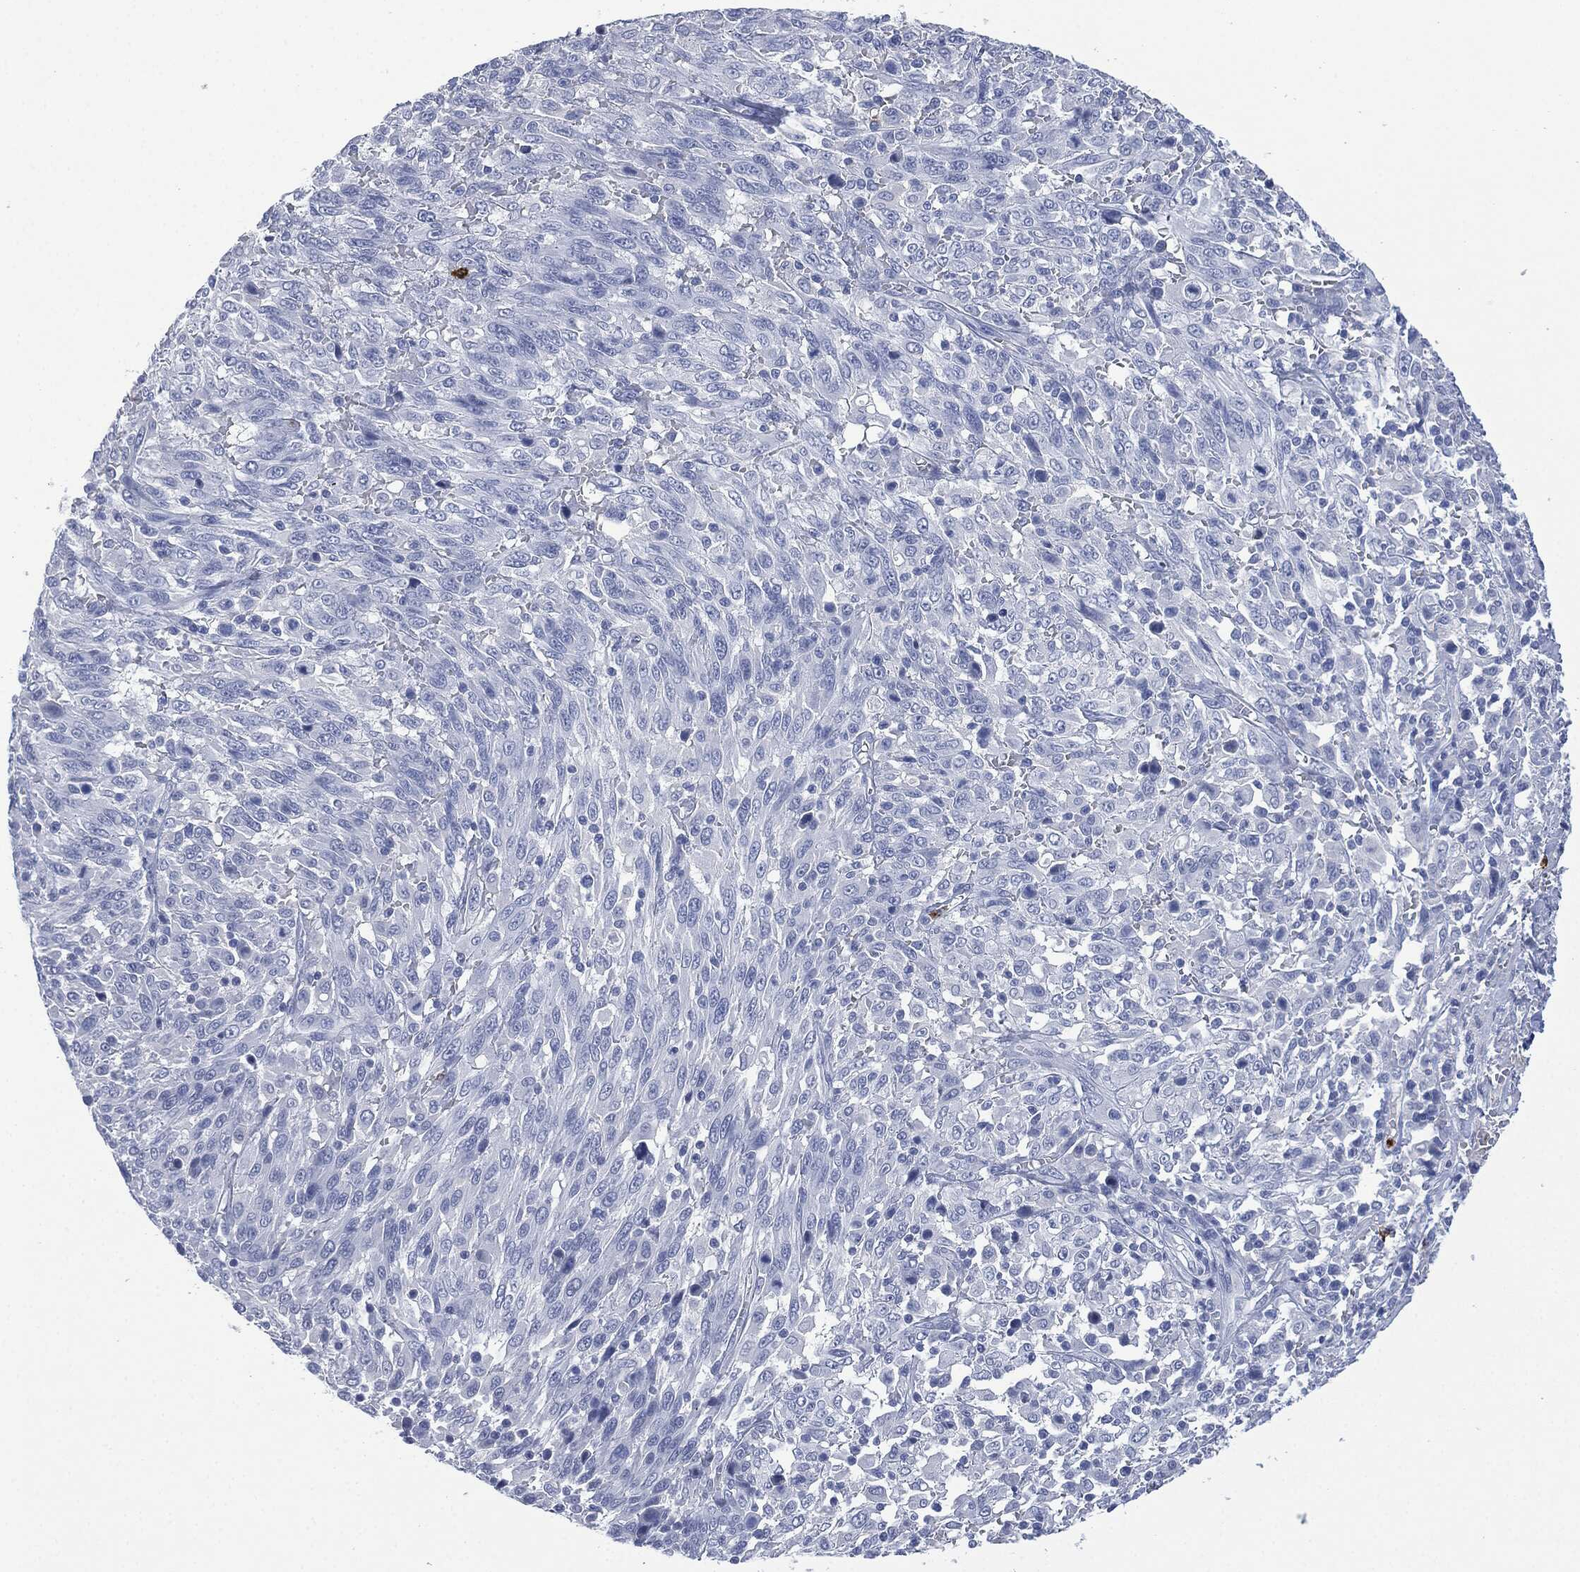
{"staining": {"intensity": "negative", "quantity": "none", "location": "none"}, "tissue": "melanoma", "cell_type": "Tumor cells", "image_type": "cancer", "snomed": [{"axis": "morphology", "description": "Malignant melanoma, NOS"}, {"axis": "topography", "description": "Skin"}], "caption": "An image of melanoma stained for a protein shows no brown staining in tumor cells. (DAB immunohistochemistry (IHC) with hematoxylin counter stain).", "gene": "CEACAM8", "patient": {"sex": "female", "age": 91}}